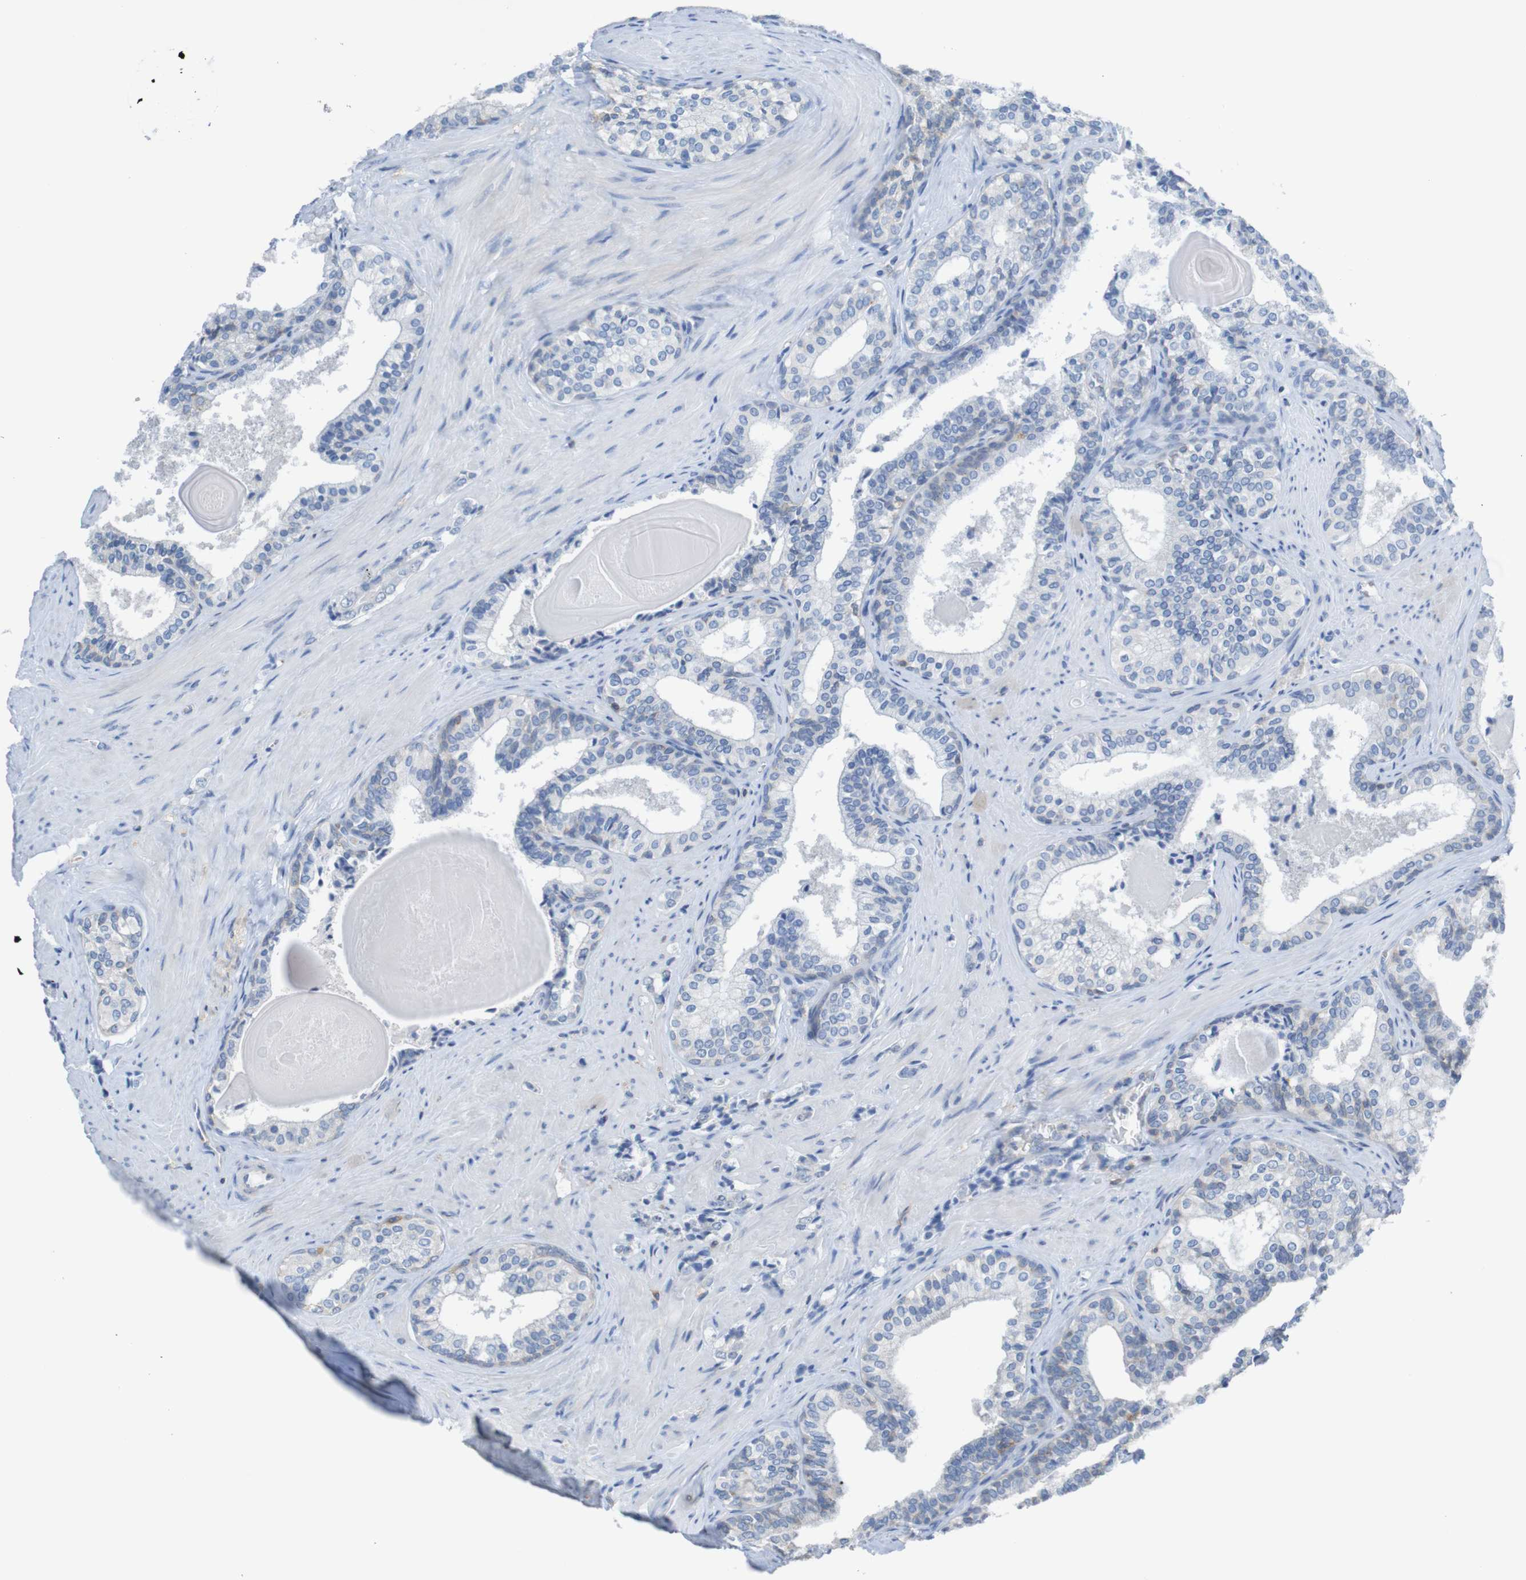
{"staining": {"intensity": "negative", "quantity": "none", "location": "none"}, "tissue": "prostate cancer", "cell_type": "Tumor cells", "image_type": "cancer", "snomed": [{"axis": "morphology", "description": "Adenocarcinoma, Low grade"}, {"axis": "topography", "description": "Prostate"}], "caption": "An immunohistochemistry (IHC) histopathology image of prostate cancer (adenocarcinoma (low-grade)) is shown. There is no staining in tumor cells of prostate cancer (adenocarcinoma (low-grade)).", "gene": "MINAR1", "patient": {"sex": "male", "age": 60}}